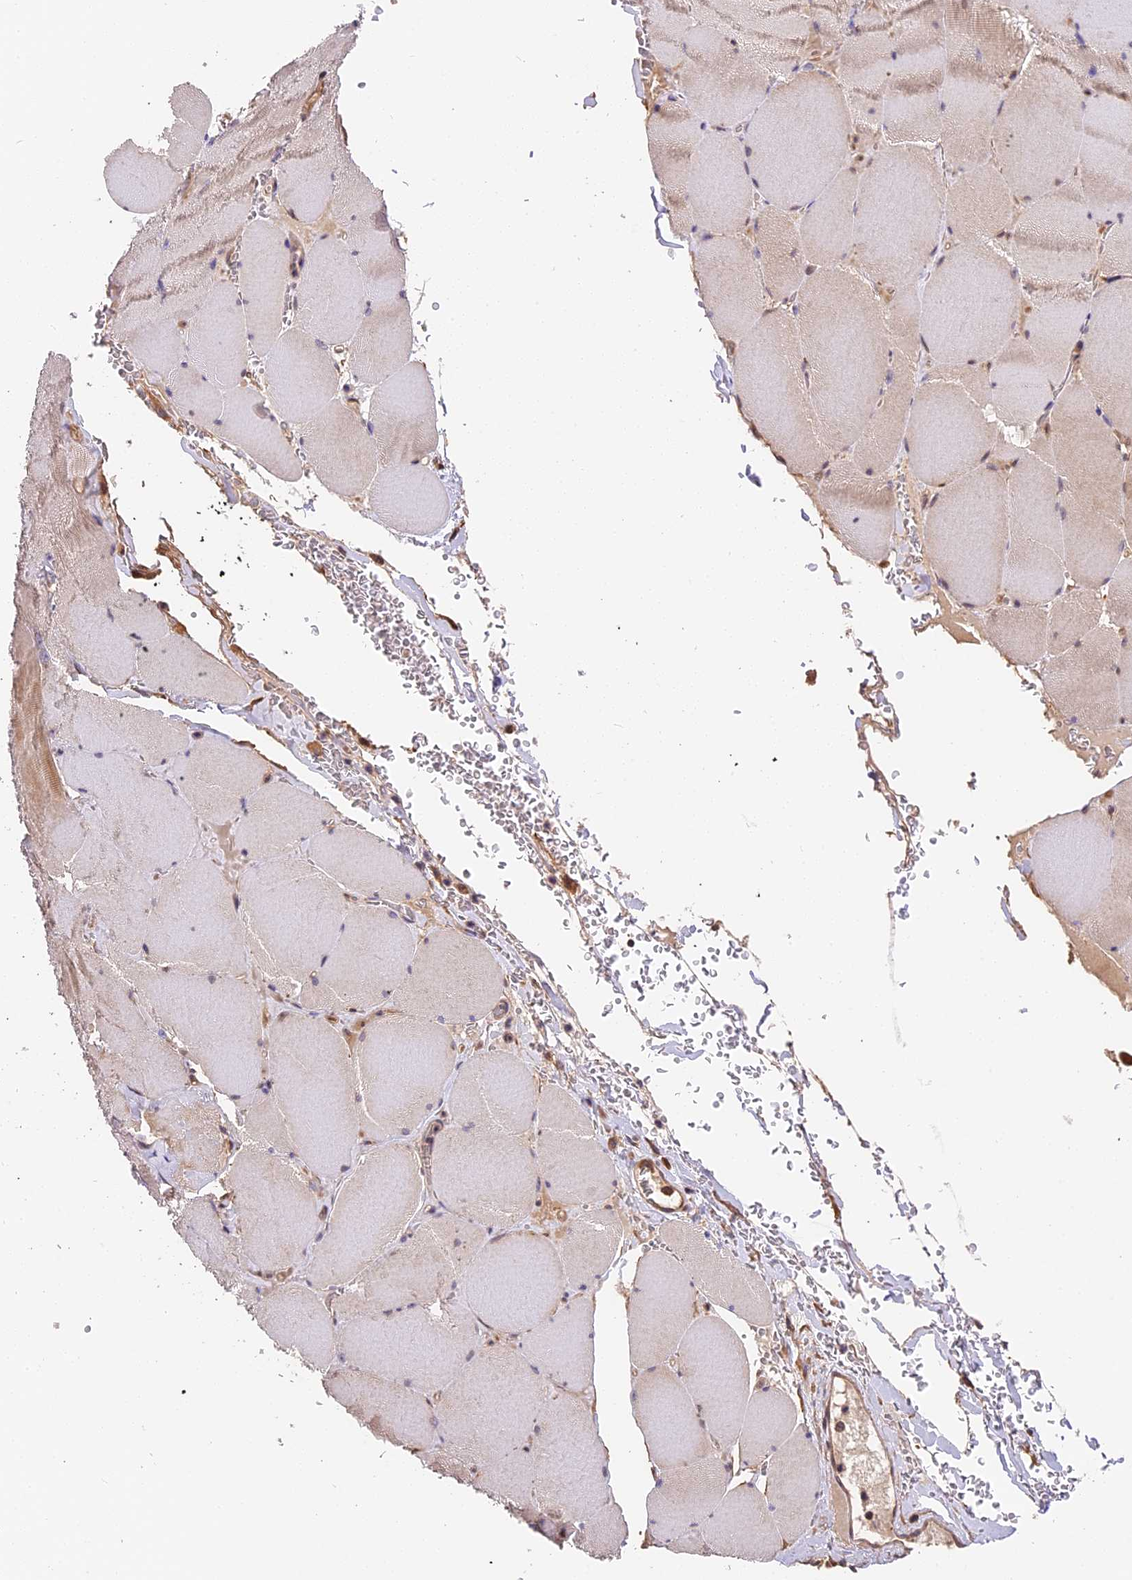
{"staining": {"intensity": "weak", "quantity": "25%-75%", "location": "cytoplasmic/membranous"}, "tissue": "skeletal muscle", "cell_type": "Myocytes", "image_type": "normal", "snomed": [{"axis": "morphology", "description": "Normal tissue, NOS"}, {"axis": "topography", "description": "Skeletal muscle"}, {"axis": "topography", "description": "Head-Neck"}], "caption": "Immunohistochemical staining of normal skeletal muscle shows weak cytoplasmic/membranous protein positivity in approximately 25%-75% of myocytes.", "gene": "ARHGAP17", "patient": {"sex": "male", "age": 66}}